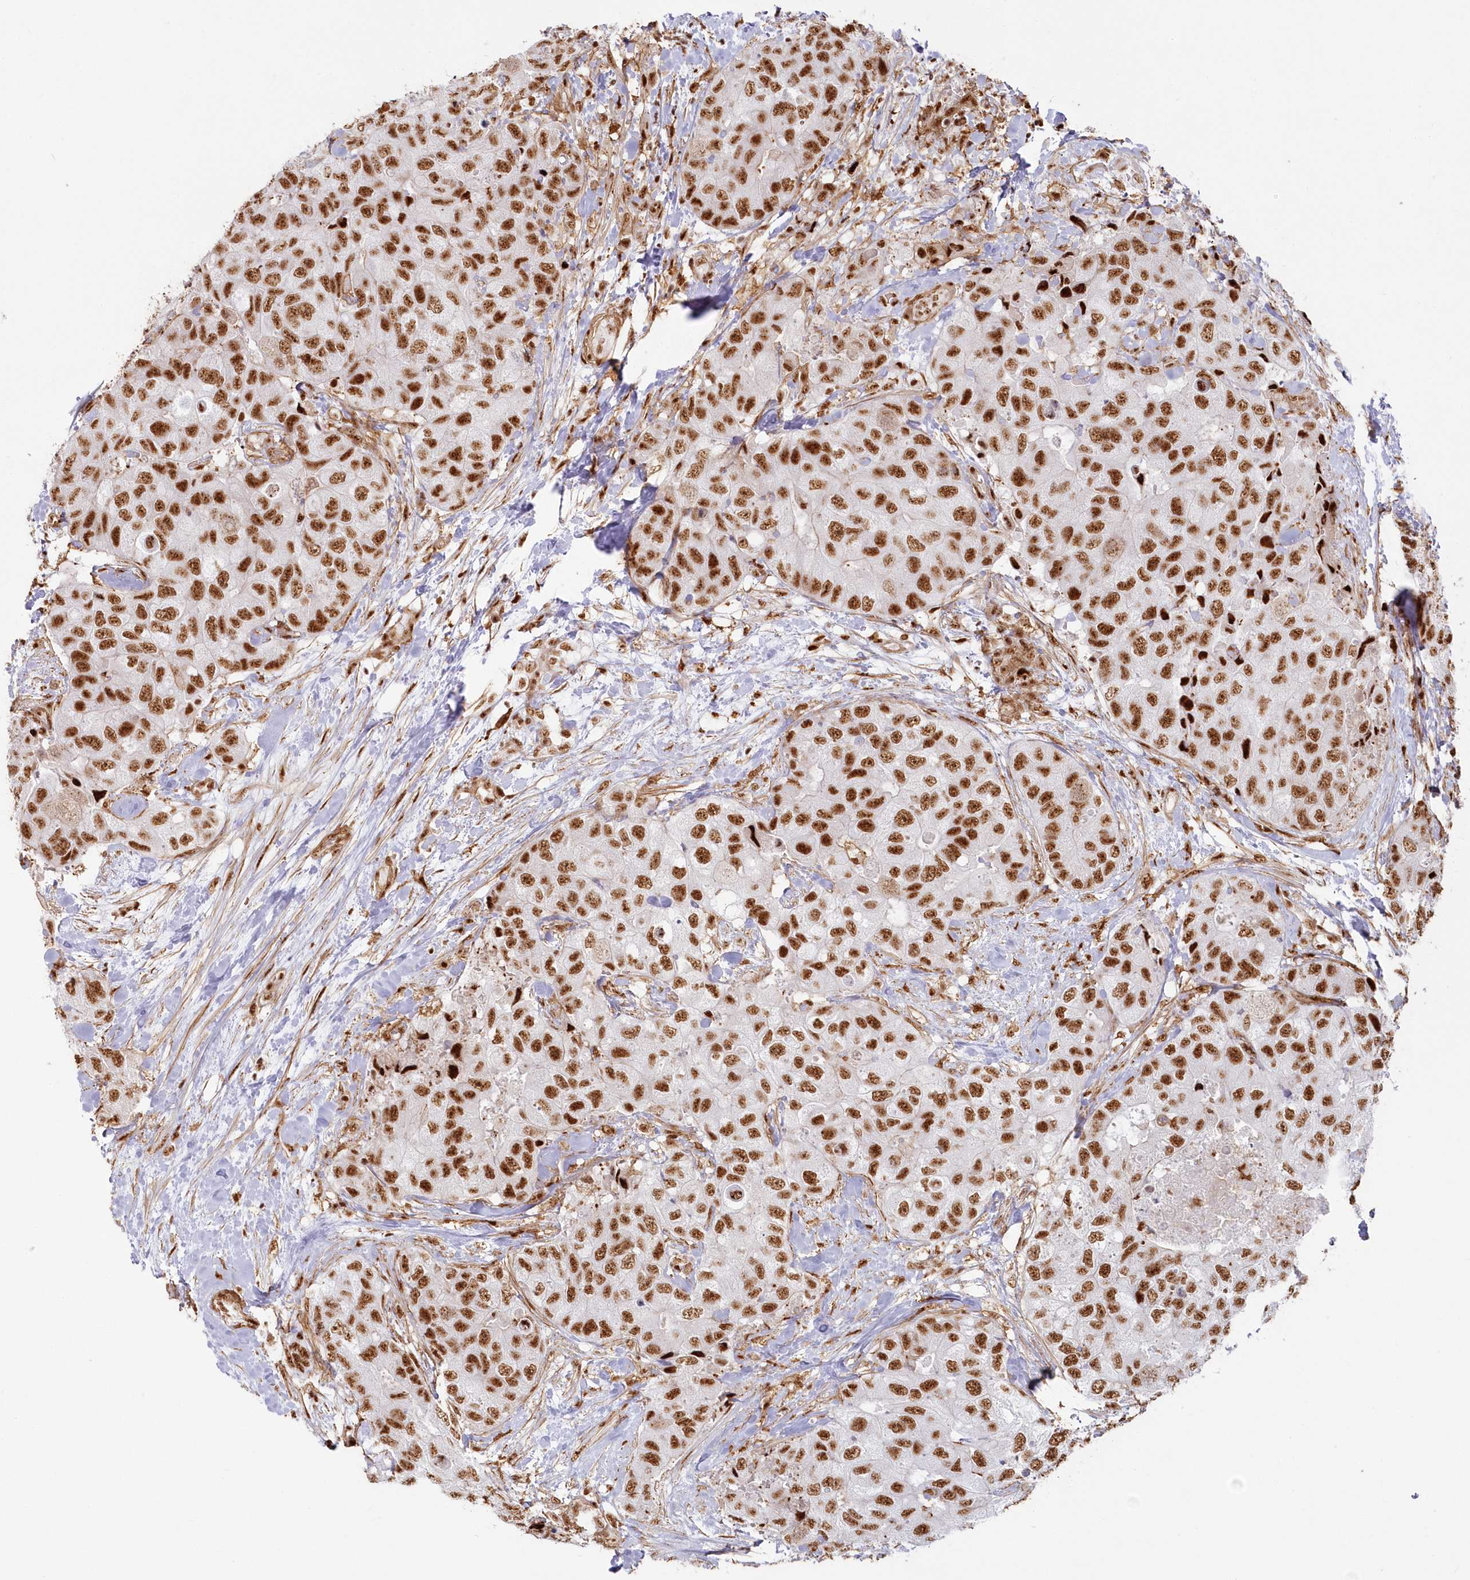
{"staining": {"intensity": "strong", "quantity": ">75%", "location": "nuclear"}, "tissue": "breast cancer", "cell_type": "Tumor cells", "image_type": "cancer", "snomed": [{"axis": "morphology", "description": "Duct carcinoma"}, {"axis": "topography", "description": "Breast"}], "caption": "Breast invasive ductal carcinoma stained with immunohistochemistry displays strong nuclear expression in about >75% of tumor cells.", "gene": "DDX46", "patient": {"sex": "female", "age": 62}}